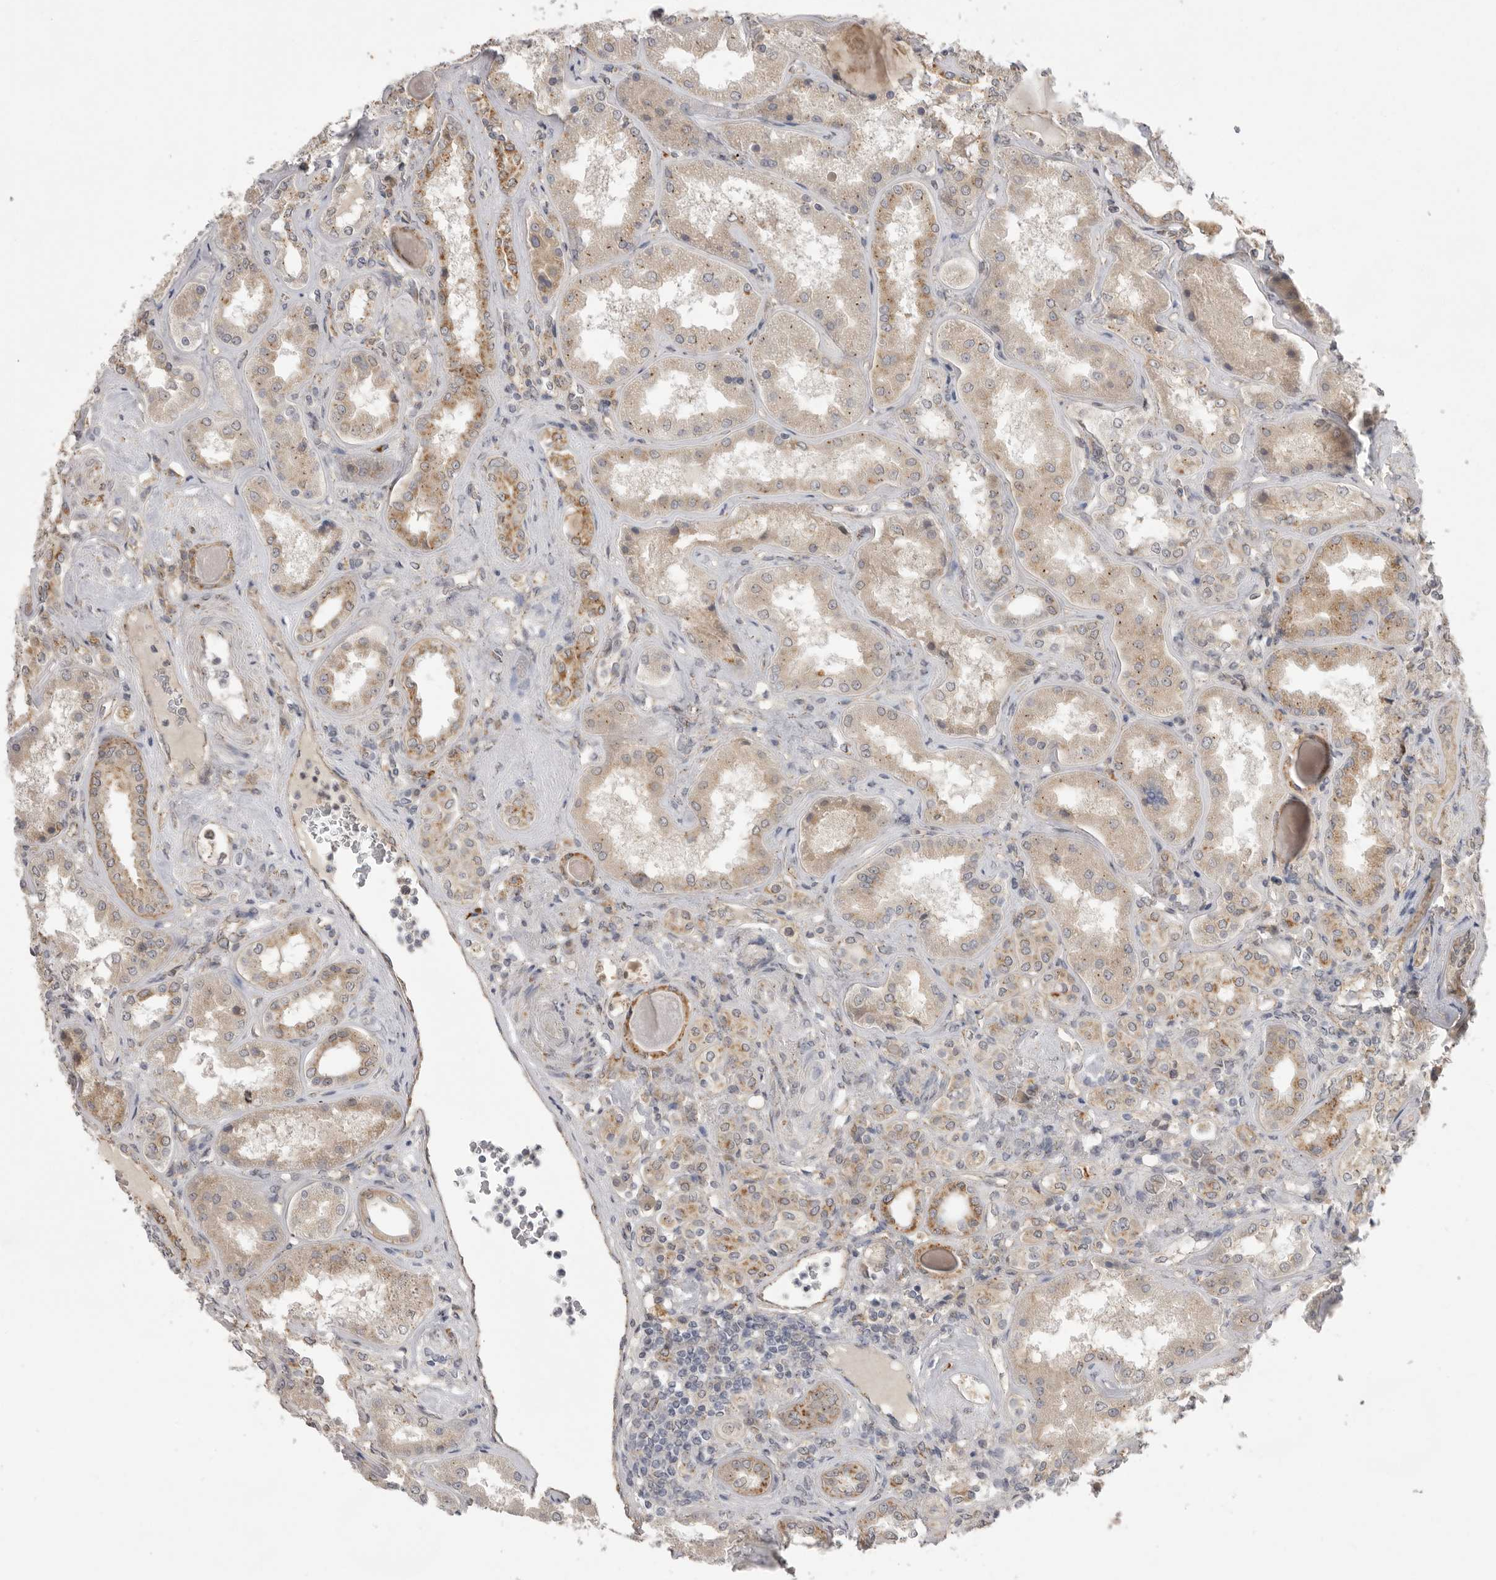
{"staining": {"intensity": "weak", "quantity": "<25%", "location": "cytoplasmic/membranous"}, "tissue": "kidney", "cell_type": "Cells in glomeruli", "image_type": "normal", "snomed": [{"axis": "morphology", "description": "Normal tissue, NOS"}, {"axis": "topography", "description": "Kidney"}], "caption": "Immunohistochemistry (IHC) histopathology image of unremarkable kidney stained for a protein (brown), which demonstrates no positivity in cells in glomeruli.", "gene": "TLR3", "patient": {"sex": "female", "age": 56}}